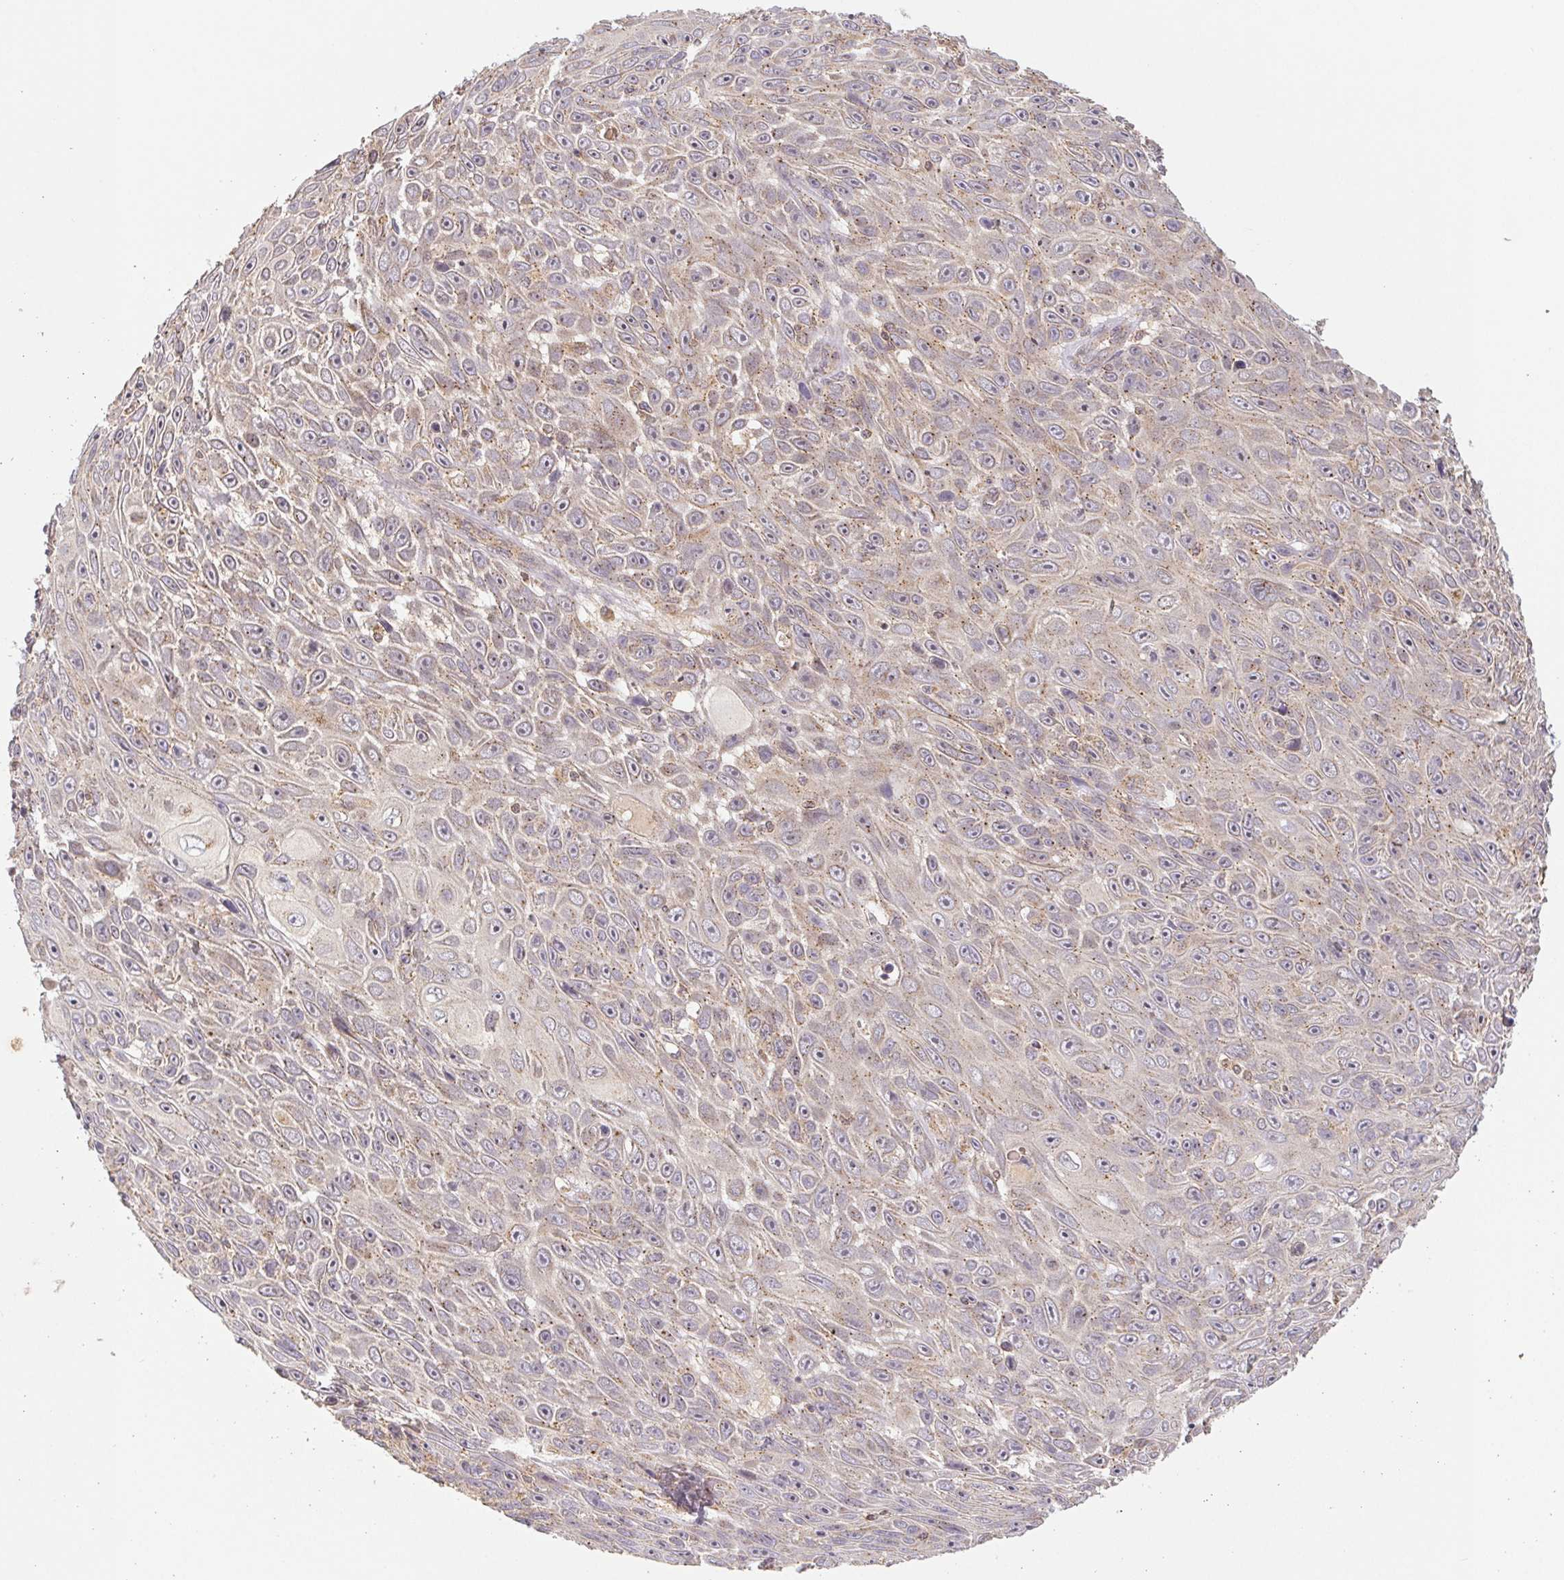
{"staining": {"intensity": "weak", "quantity": "25%-75%", "location": "cytoplasmic/membranous"}, "tissue": "skin cancer", "cell_type": "Tumor cells", "image_type": "cancer", "snomed": [{"axis": "morphology", "description": "Squamous cell carcinoma, NOS"}, {"axis": "topography", "description": "Skin"}], "caption": "Brown immunohistochemical staining in human skin cancer demonstrates weak cytoplasmic/membranous positivity in about 25%-75% of tumor cells.", "gene": "MTHFD1", "patient": {"sex": "male", "age": 82}}